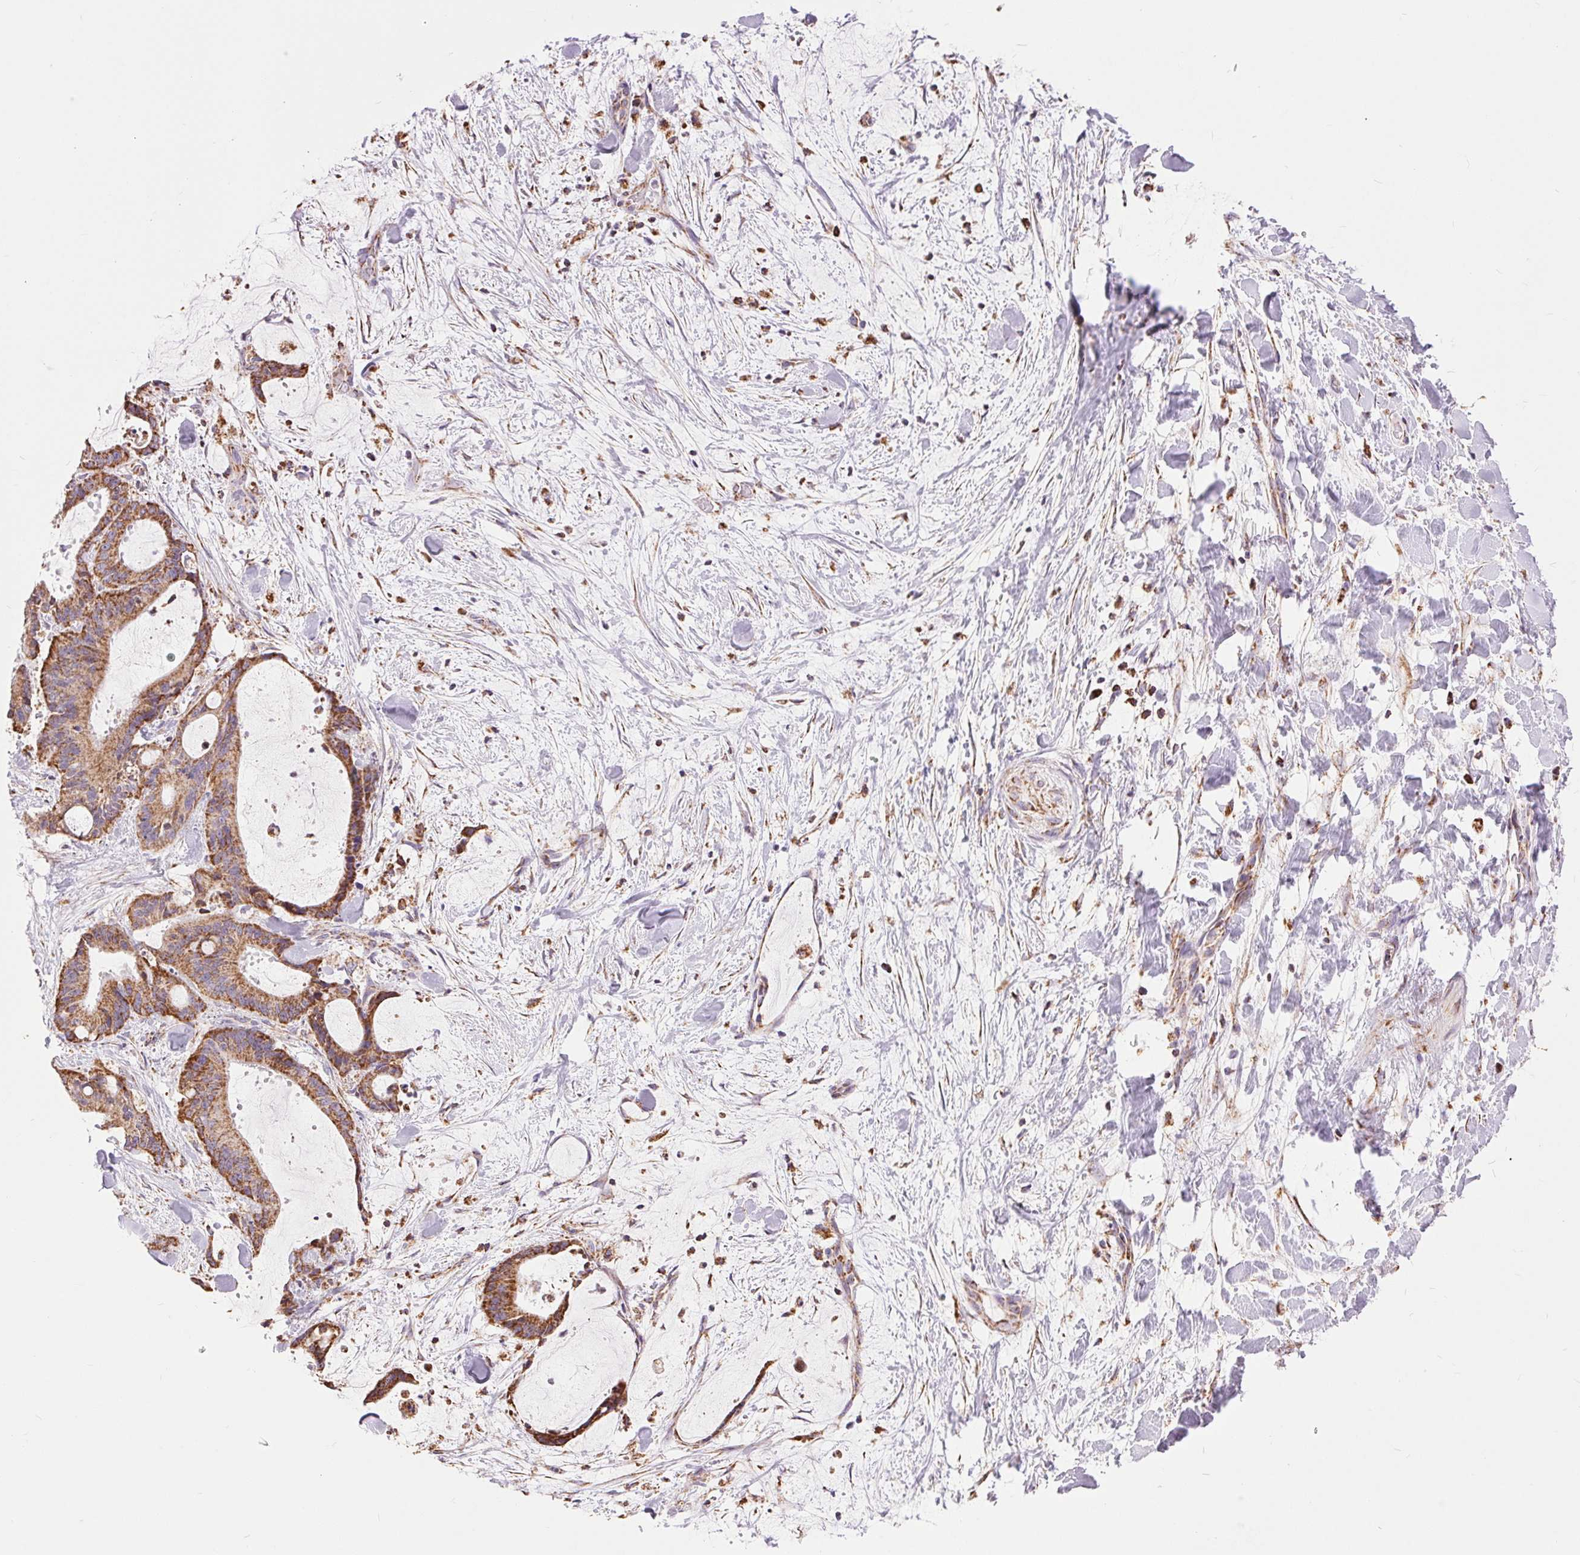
{"staining": {"intensity": "strong", "quantity": ">75%", "location": "cytoplasmic/membranous"}, "tissue": "liver cancer", "cell_type": "Tumor cells", "image_type": "cancer", "snomed": [{"axis": "morphology", "description": "Cholangiocarcinoma"}, {"axis": "topography", "description": "Liver"}], "caption": "Immunohistochemical staining of human cholangiocarcinoma (liver) displays high levels of strong cytoplasmic/membranous protein positivity in approximately >75% of tumor cells. (Brightfield microscopy of DAB IHC at high magnification).", "gene": "ATP5PB", "patient": {"sex": "female", "age": 73}}